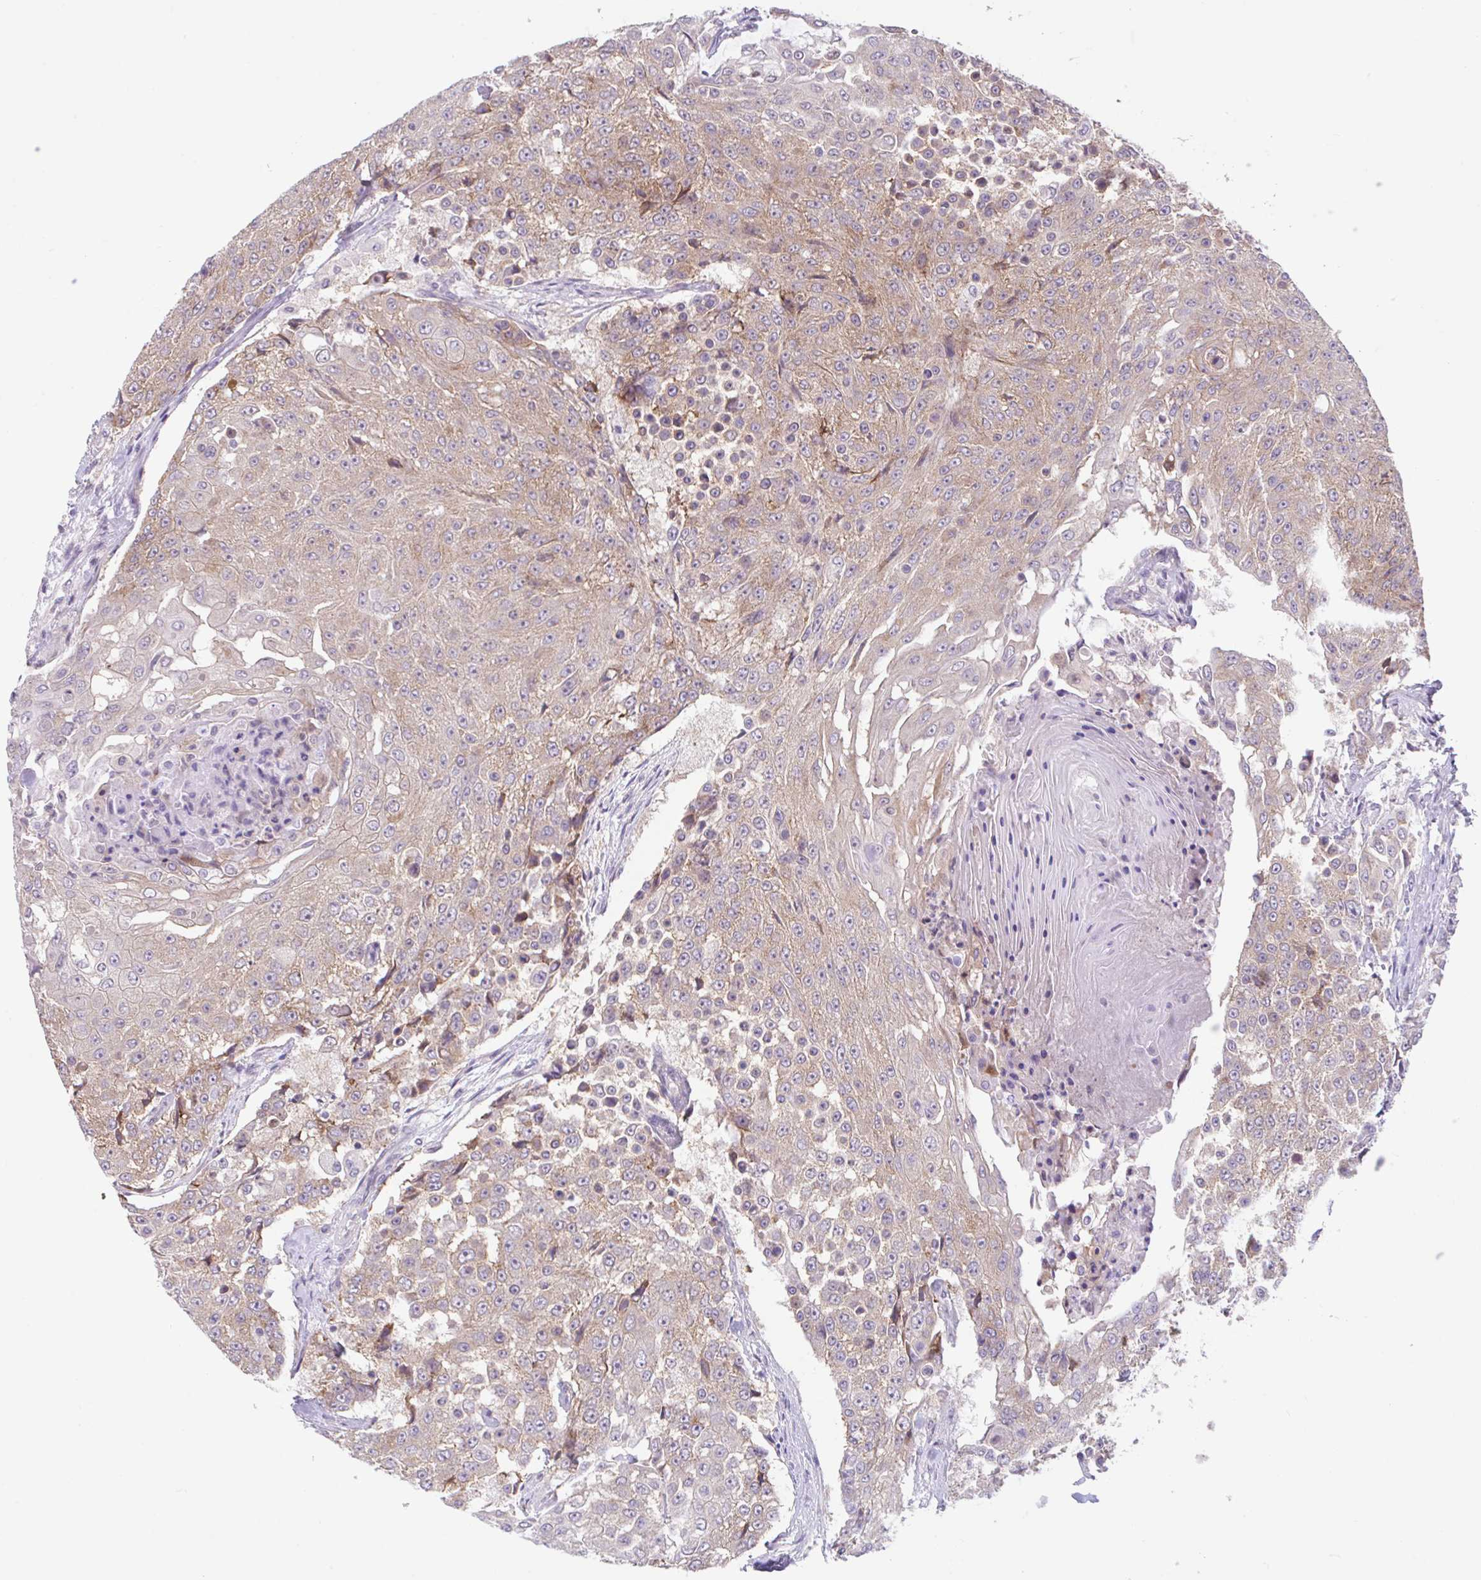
{"staining": {"intensity": "moderate", "quantity": "25%-75%", "location": "cytoplasmic/membranous"}, "tissue": "urothelial cancer", "cell_type": "Tumor cells", "image_type": "cancer", "snomed": [{"axis": "morphology", "description": "Urothelial carcinoma, High grade"}, {"axis": "topography", "description": "Urinary bladder"}], "caption": "High-power microscopy captured an immunohistochemistry (IHC) histopathology image of urothelial cancer, revealing moderate cytoplasmic/membranous staining in about 25%-75% of tumor cells. (DAB (3,3'-diaminobenzidine) IHC with brightfield microscopy, high magnification).", "gene": "RALBP1", "patient": {"sex": "female", "age": 63}}